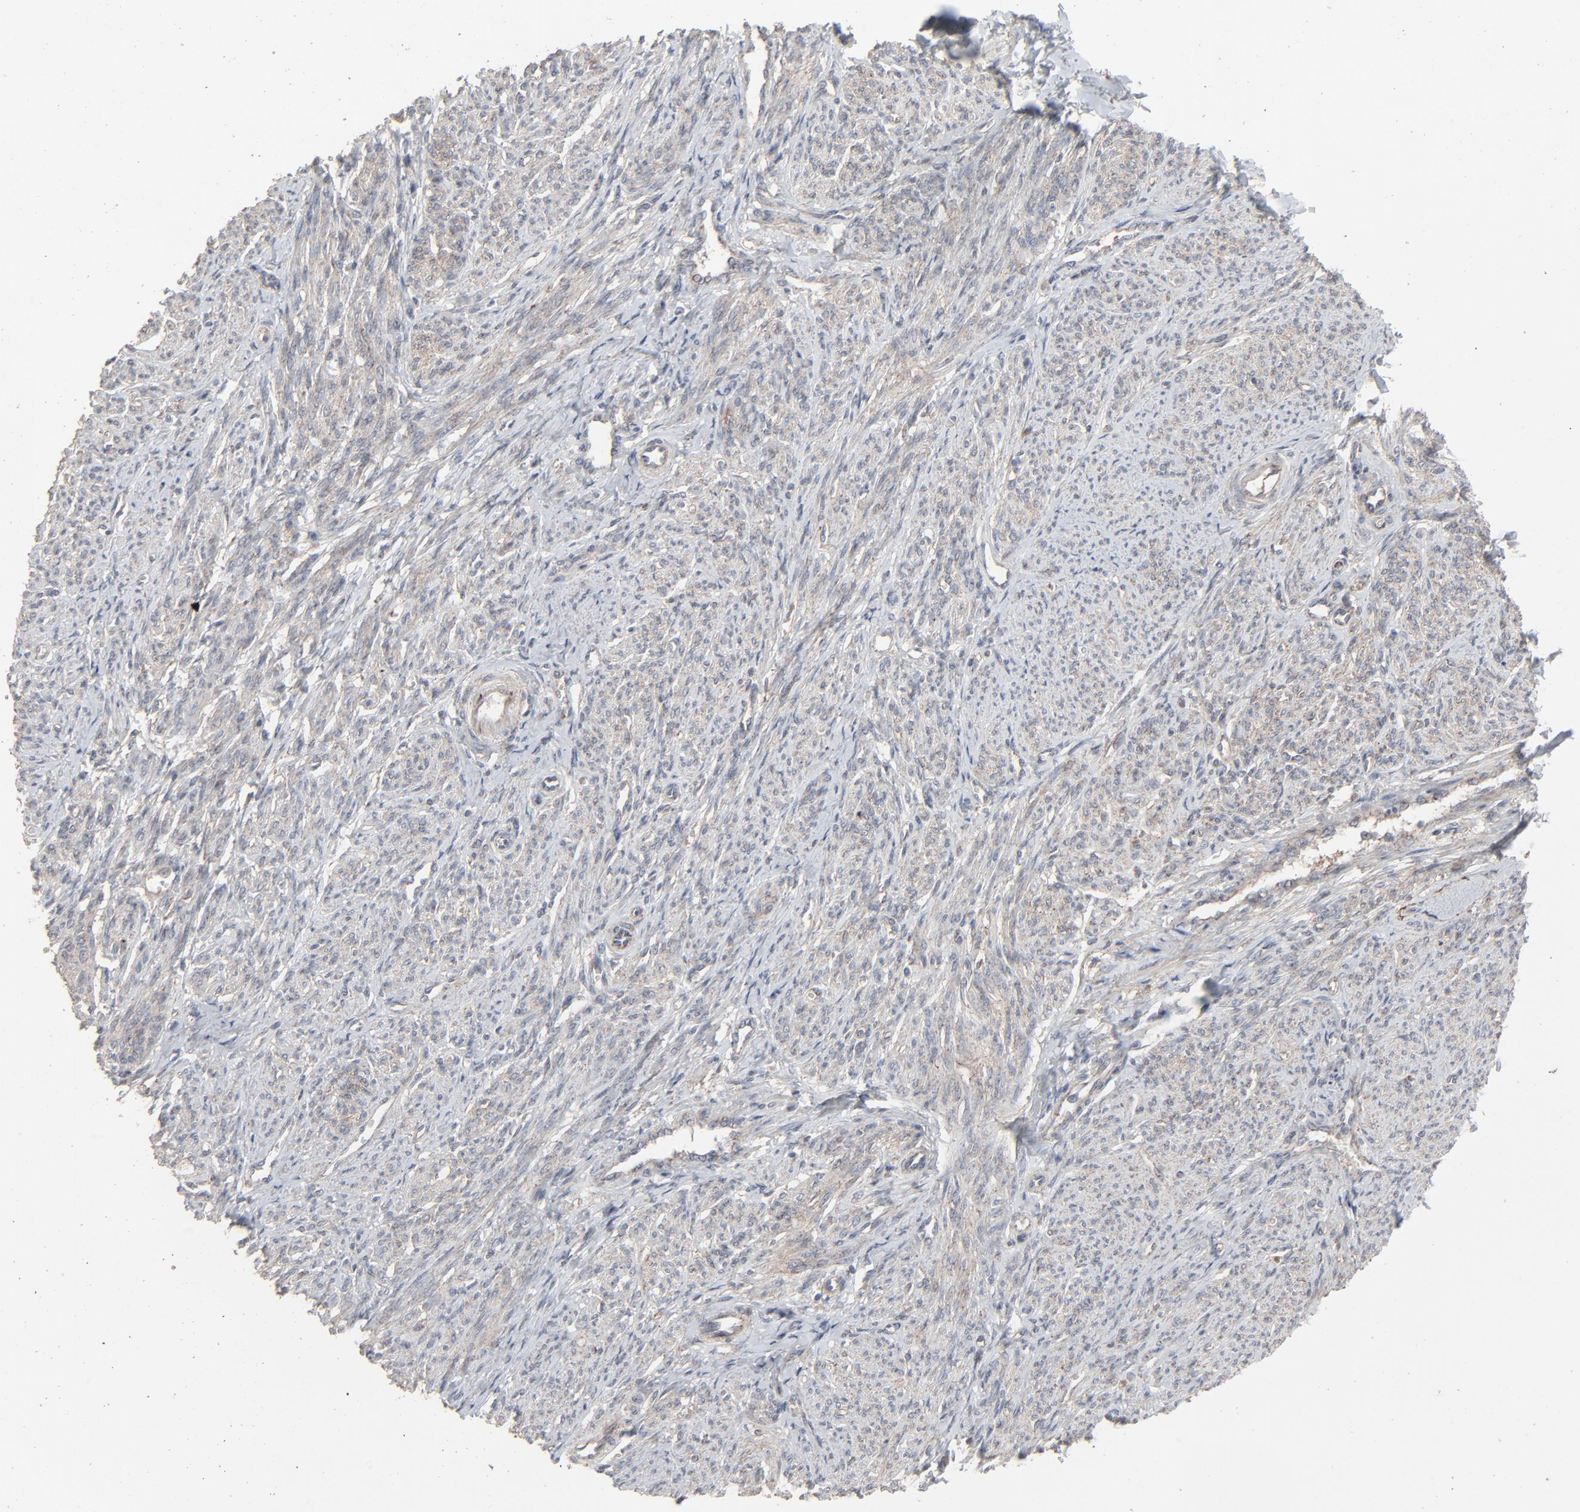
{"staining": {"intensity": "weak", "quantity": ">75%", "location": "cytoplasmic/membranous"}, "tissue": "smooth muscle", "cell_type": "Smooth muscle cells", "image_type": "normal", "snomed": [{"axis": "morphology", "description": "Normal tissue, NOS"}, {"axis": "topography", "description": "Smooth muscle"}], "caption": "Immunohistochemical staining of normal human smooth muscle demonstrates low levels of weak cytoplasmic/membranous expression in about >75% of smooth muscle cells. (Brightfield microscopy of DAB IHC at high magnification).", "gene": "JAM3", "patient": {"sex": "female", "age": 65}}